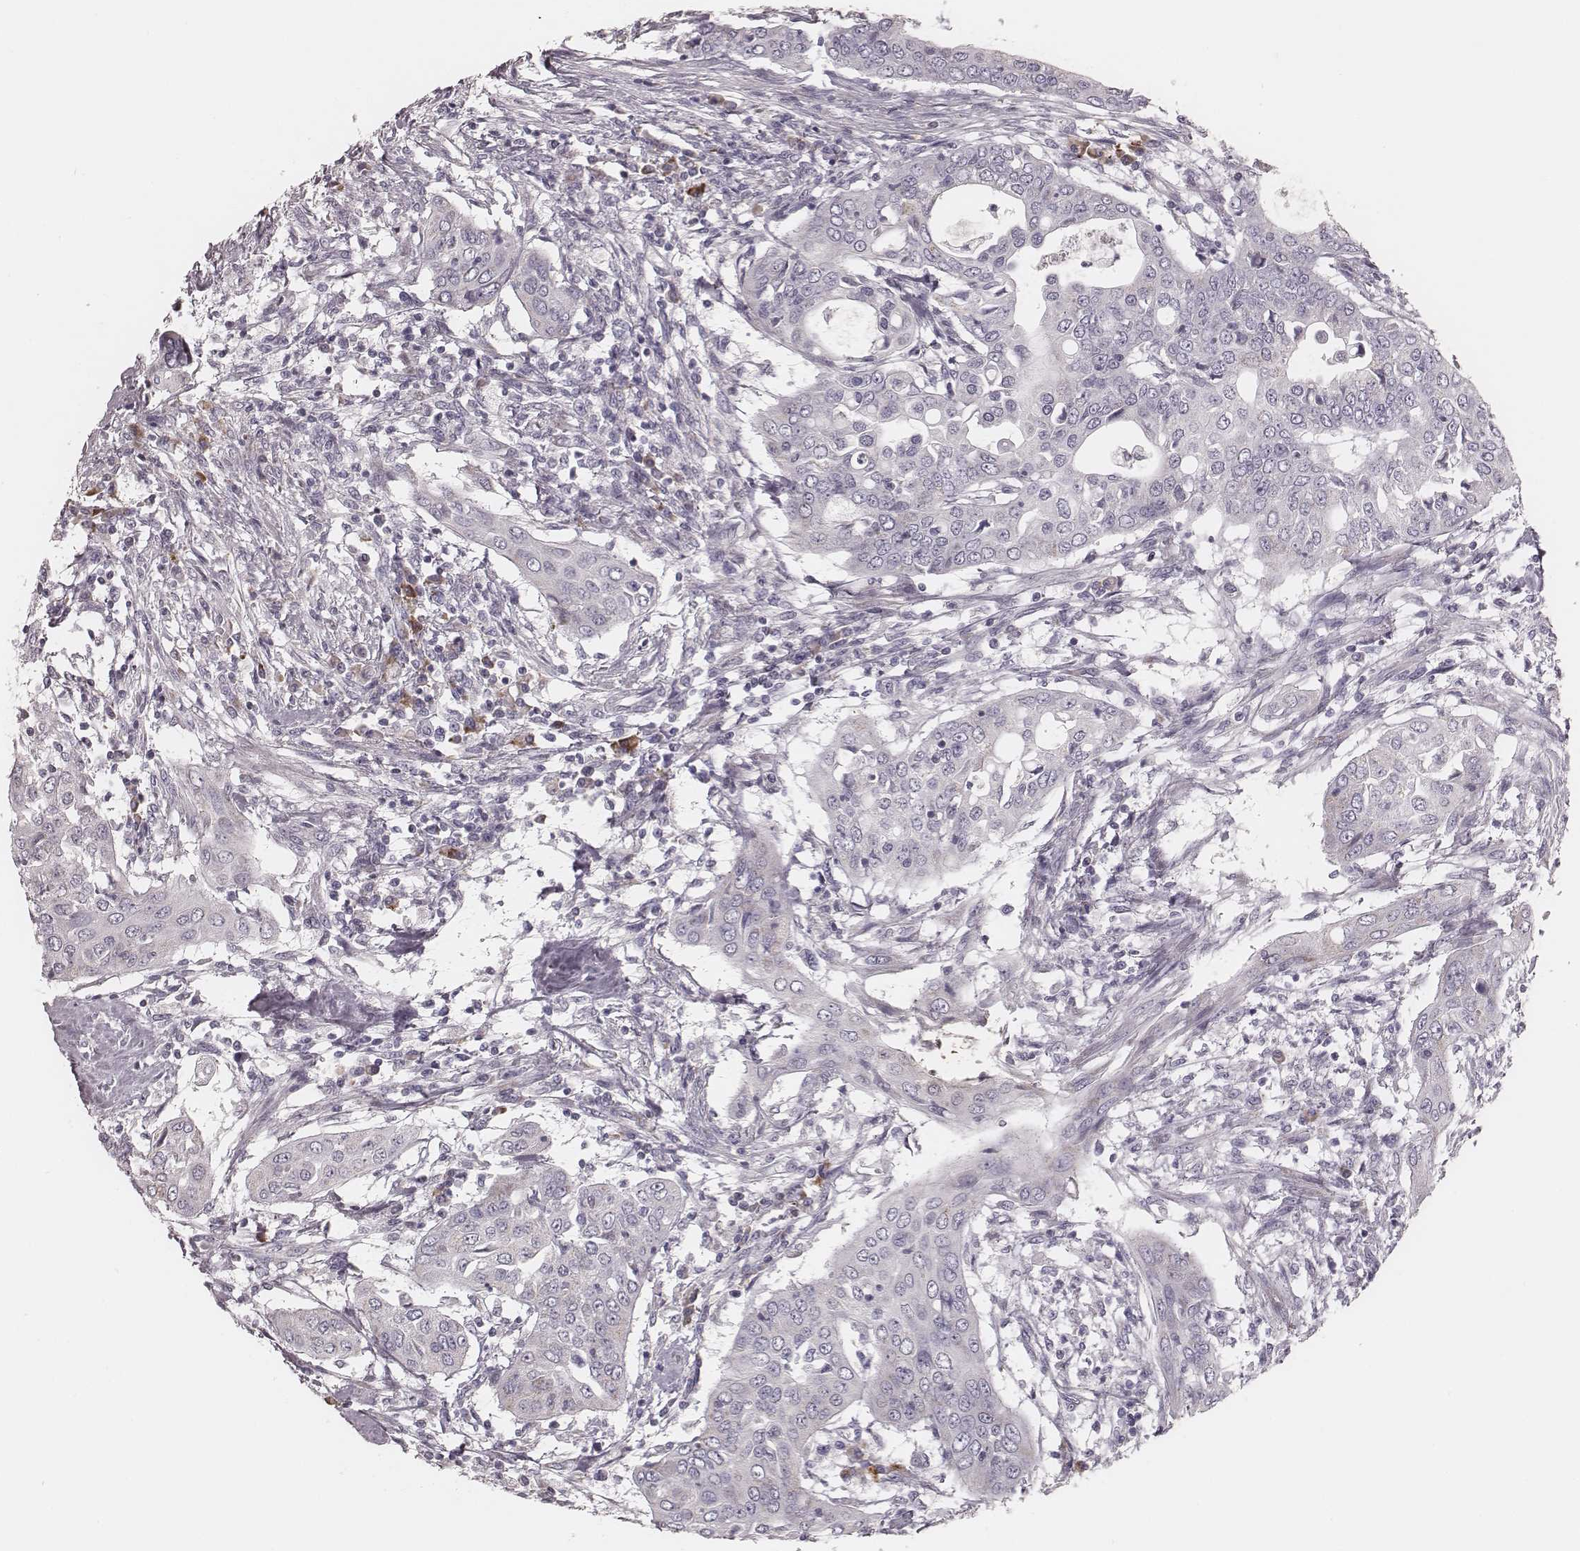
{"staining": {"intensity": "negative", "quantity": "none", "location": "none"}, "tissue": "urothelial cancer", "cell_type": "Tumor cells", "image_type": "cancer", "snomed": [{"axis": "morphology", "description": "Urothelial carcinoma, High grade"}, {"axis": "topography", "description": "Urinary bladder"}], "caption": "A high-resolution image shows immunohistochemistry staining of urothelial cancer, which shows no significant expression in tumor cells. (Immunohistochemistry (ihc), brightfield microscopy, high magnification).", "gene": "KIF5C", "patient": {"sex": "male", "age": 82}}